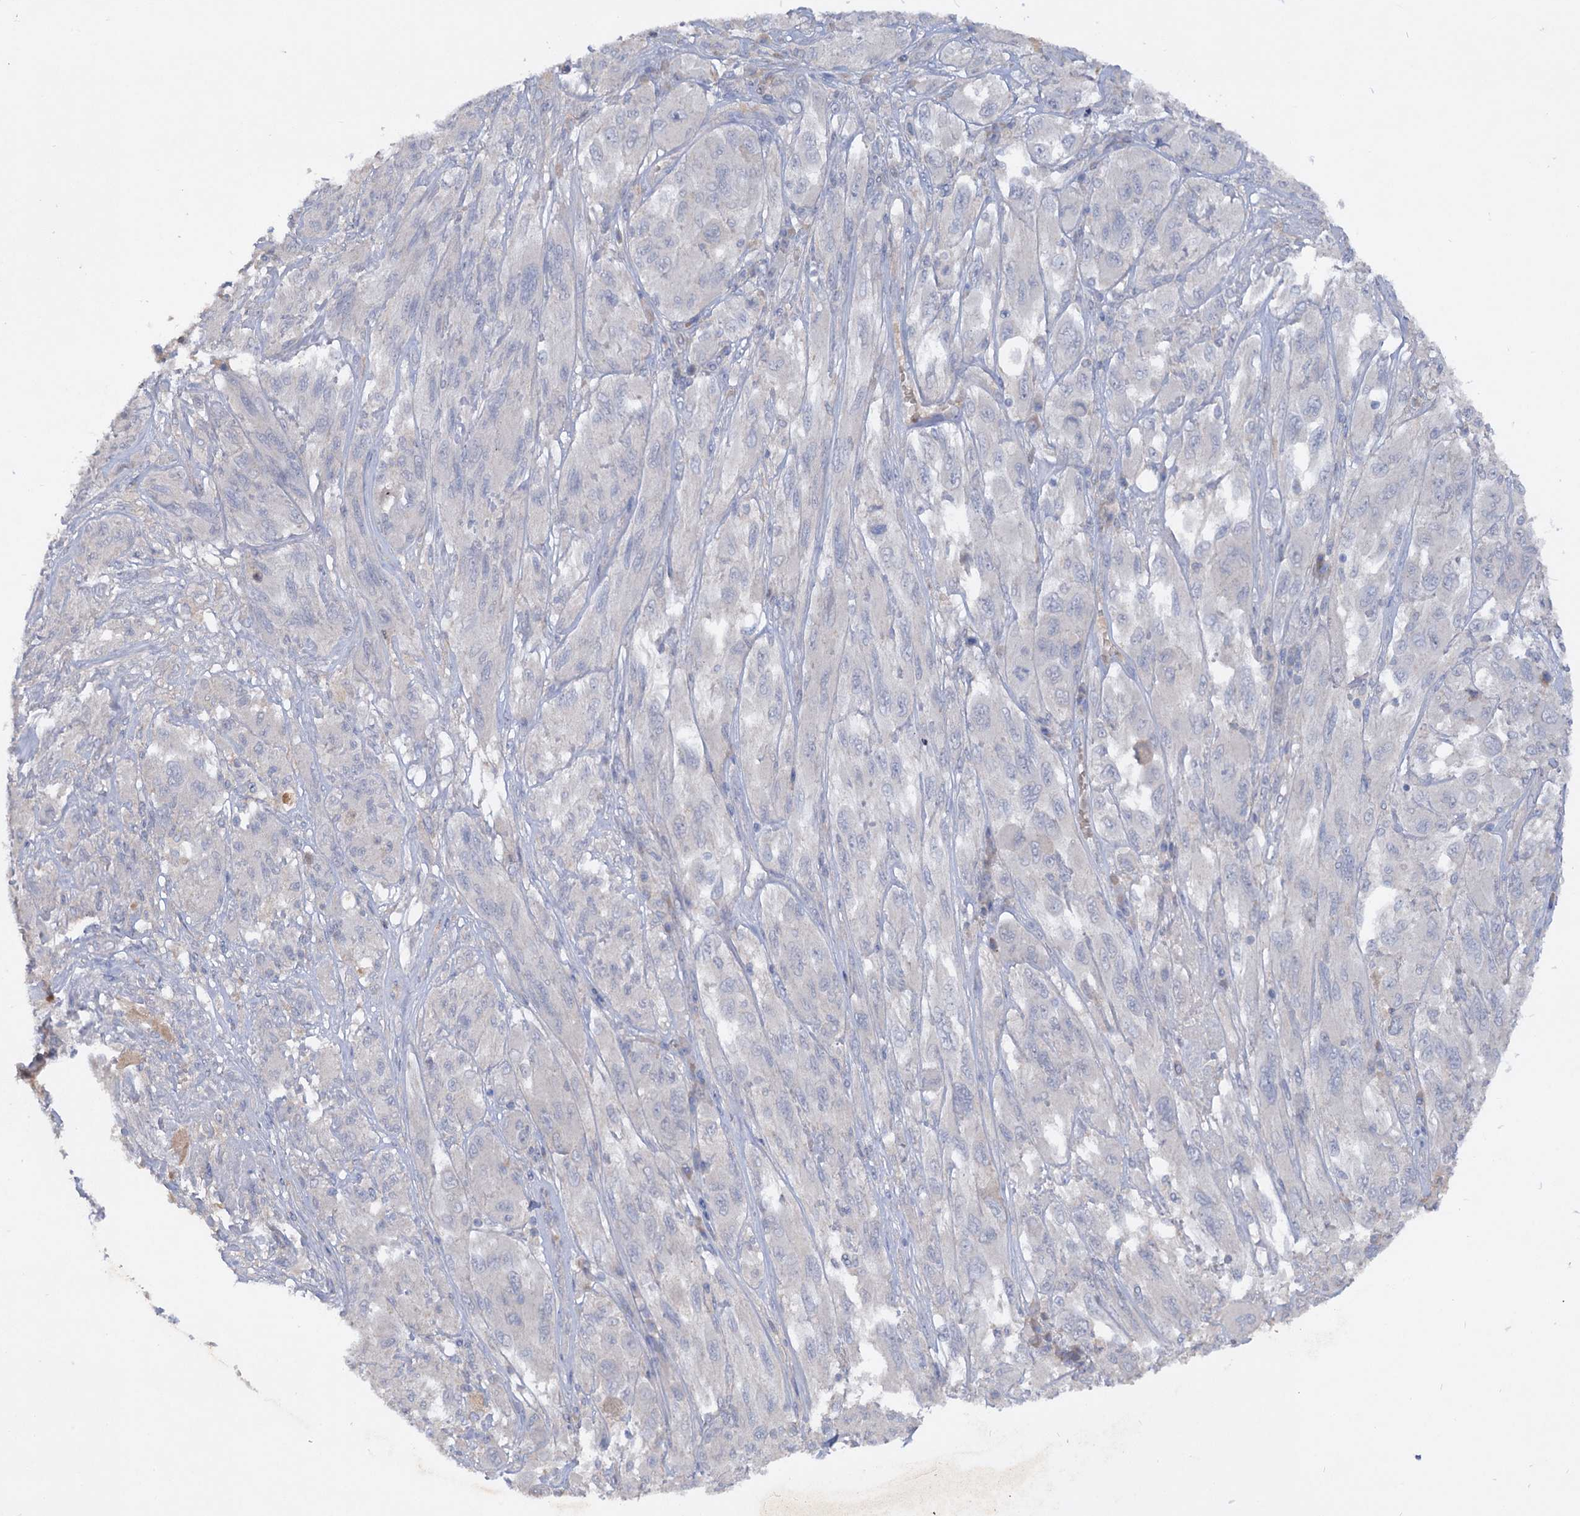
{"staining": {"intensity": "negative", "quantity": "none", "location": "none"}, "tissue": "melanoma", "cell_type": "Tumor cells", "image_type": "cancer", "snomed": [{"axis": "morphology", "description": "Malignant melanoma, NOS"}, {"axis": "topography", "description": "Skin"}], "caption": "This is an immunohistochemistry (IHC) histopathology image of malignant melanoma. There is no positivity in tumor cells.", "gene": "ATP4A", "patient": {"sex": "female", "age": 91}}